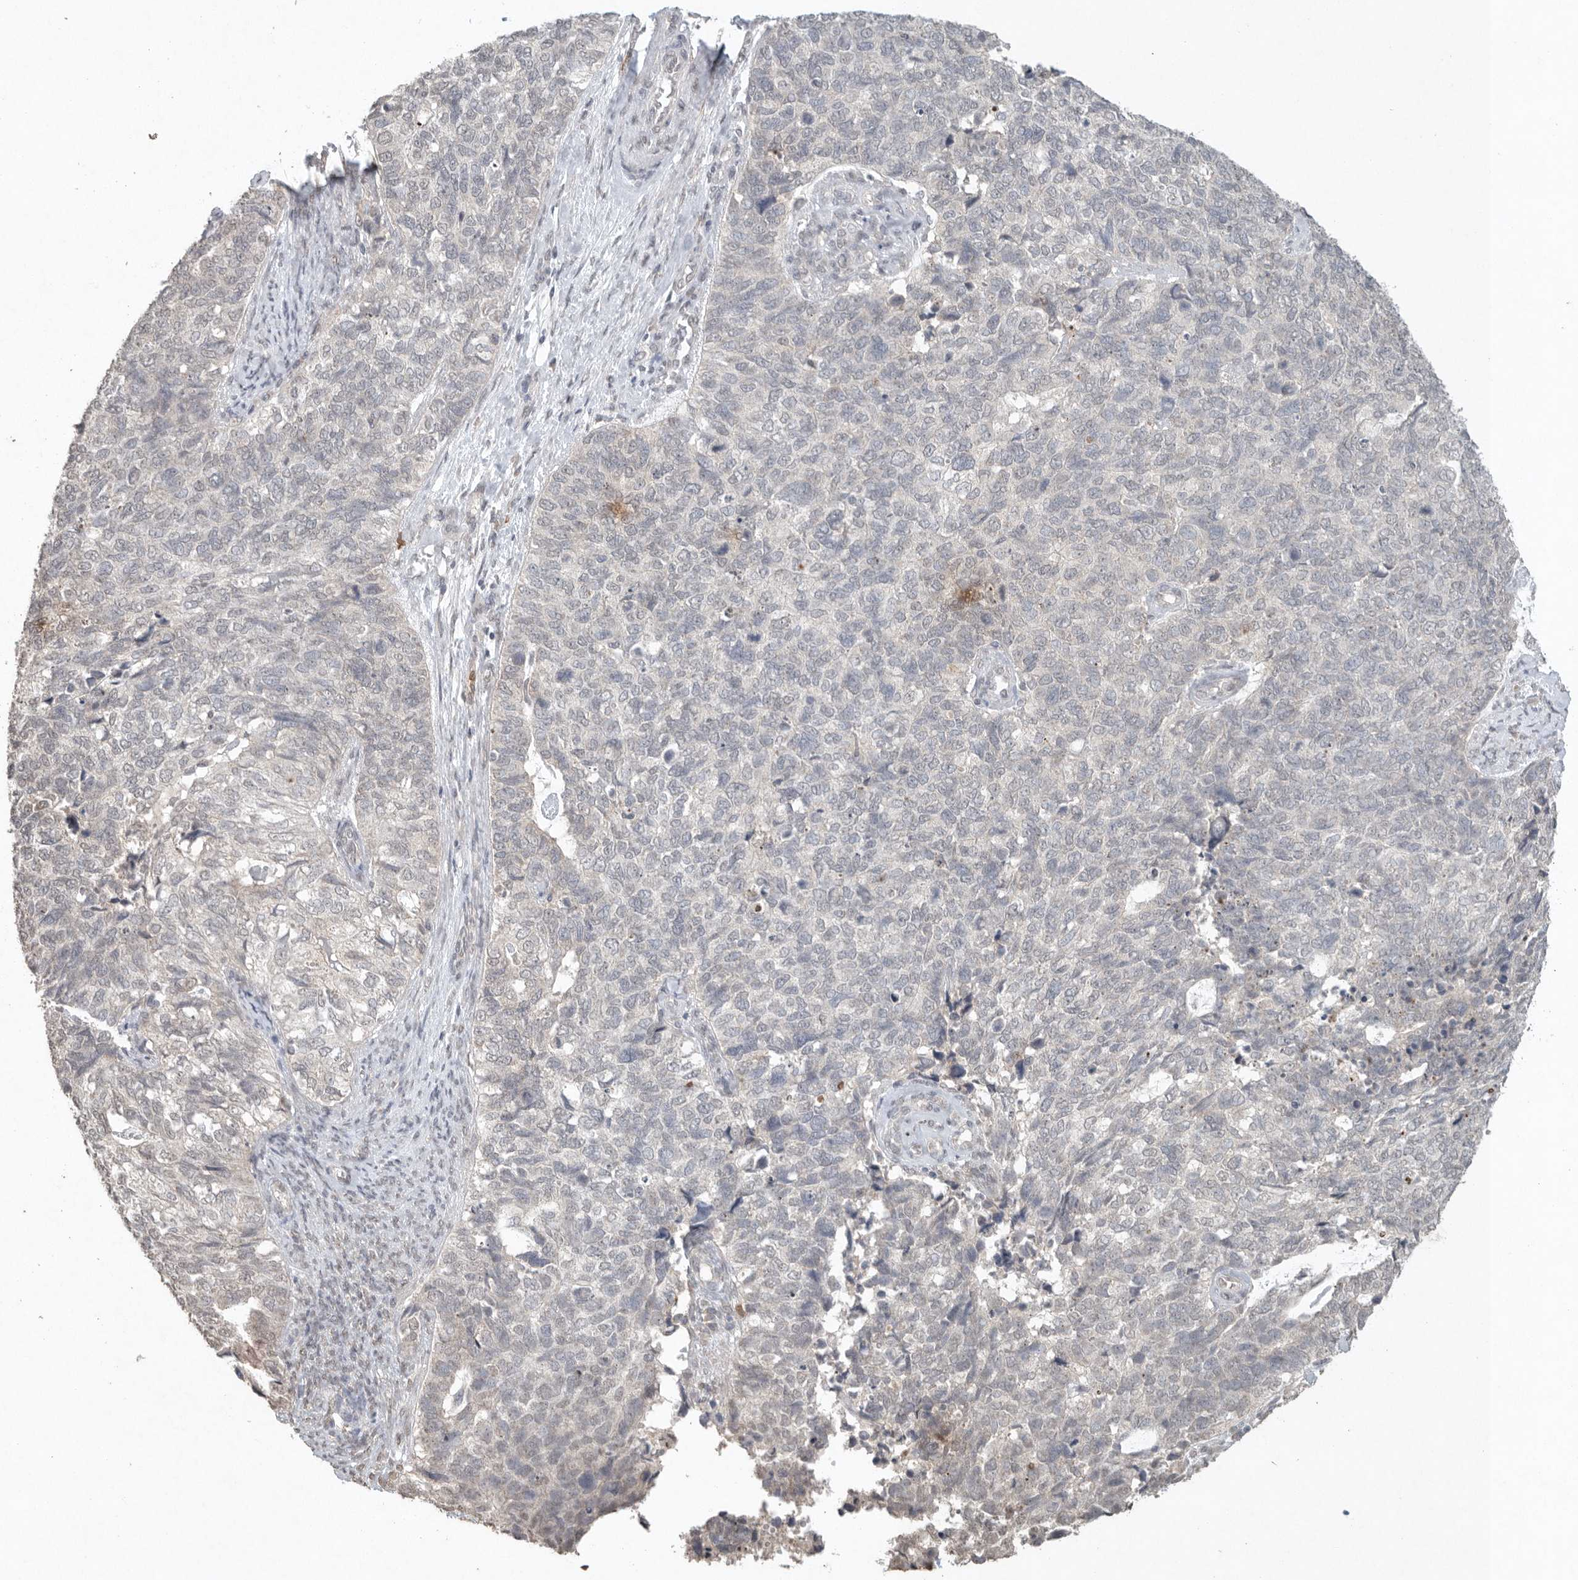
{"staining": {"intensity": "negative", "quantity": "none", "location": "none"}, "tissue": "cervical cancer", "cell_type": "Tumor cells", "image_type": "cancer", "snomed": [{"axis": "morphology", "description": "Squamous cell carcinoma, NOS"}, {"axis": "topography", "description": "Cervix"}], "caption": "Immunohistochemistry (IHC) photomicrograph of human cervical squamous cell carcinoma stained for a protein (brown), which reveals no positivity in tumor cells. The staining is performed using DAB brown chromogen with nuclei counter-stained in using hematoxylin.", "gene": "KLK5", "patient": {"sex": "female", "age": 63}}